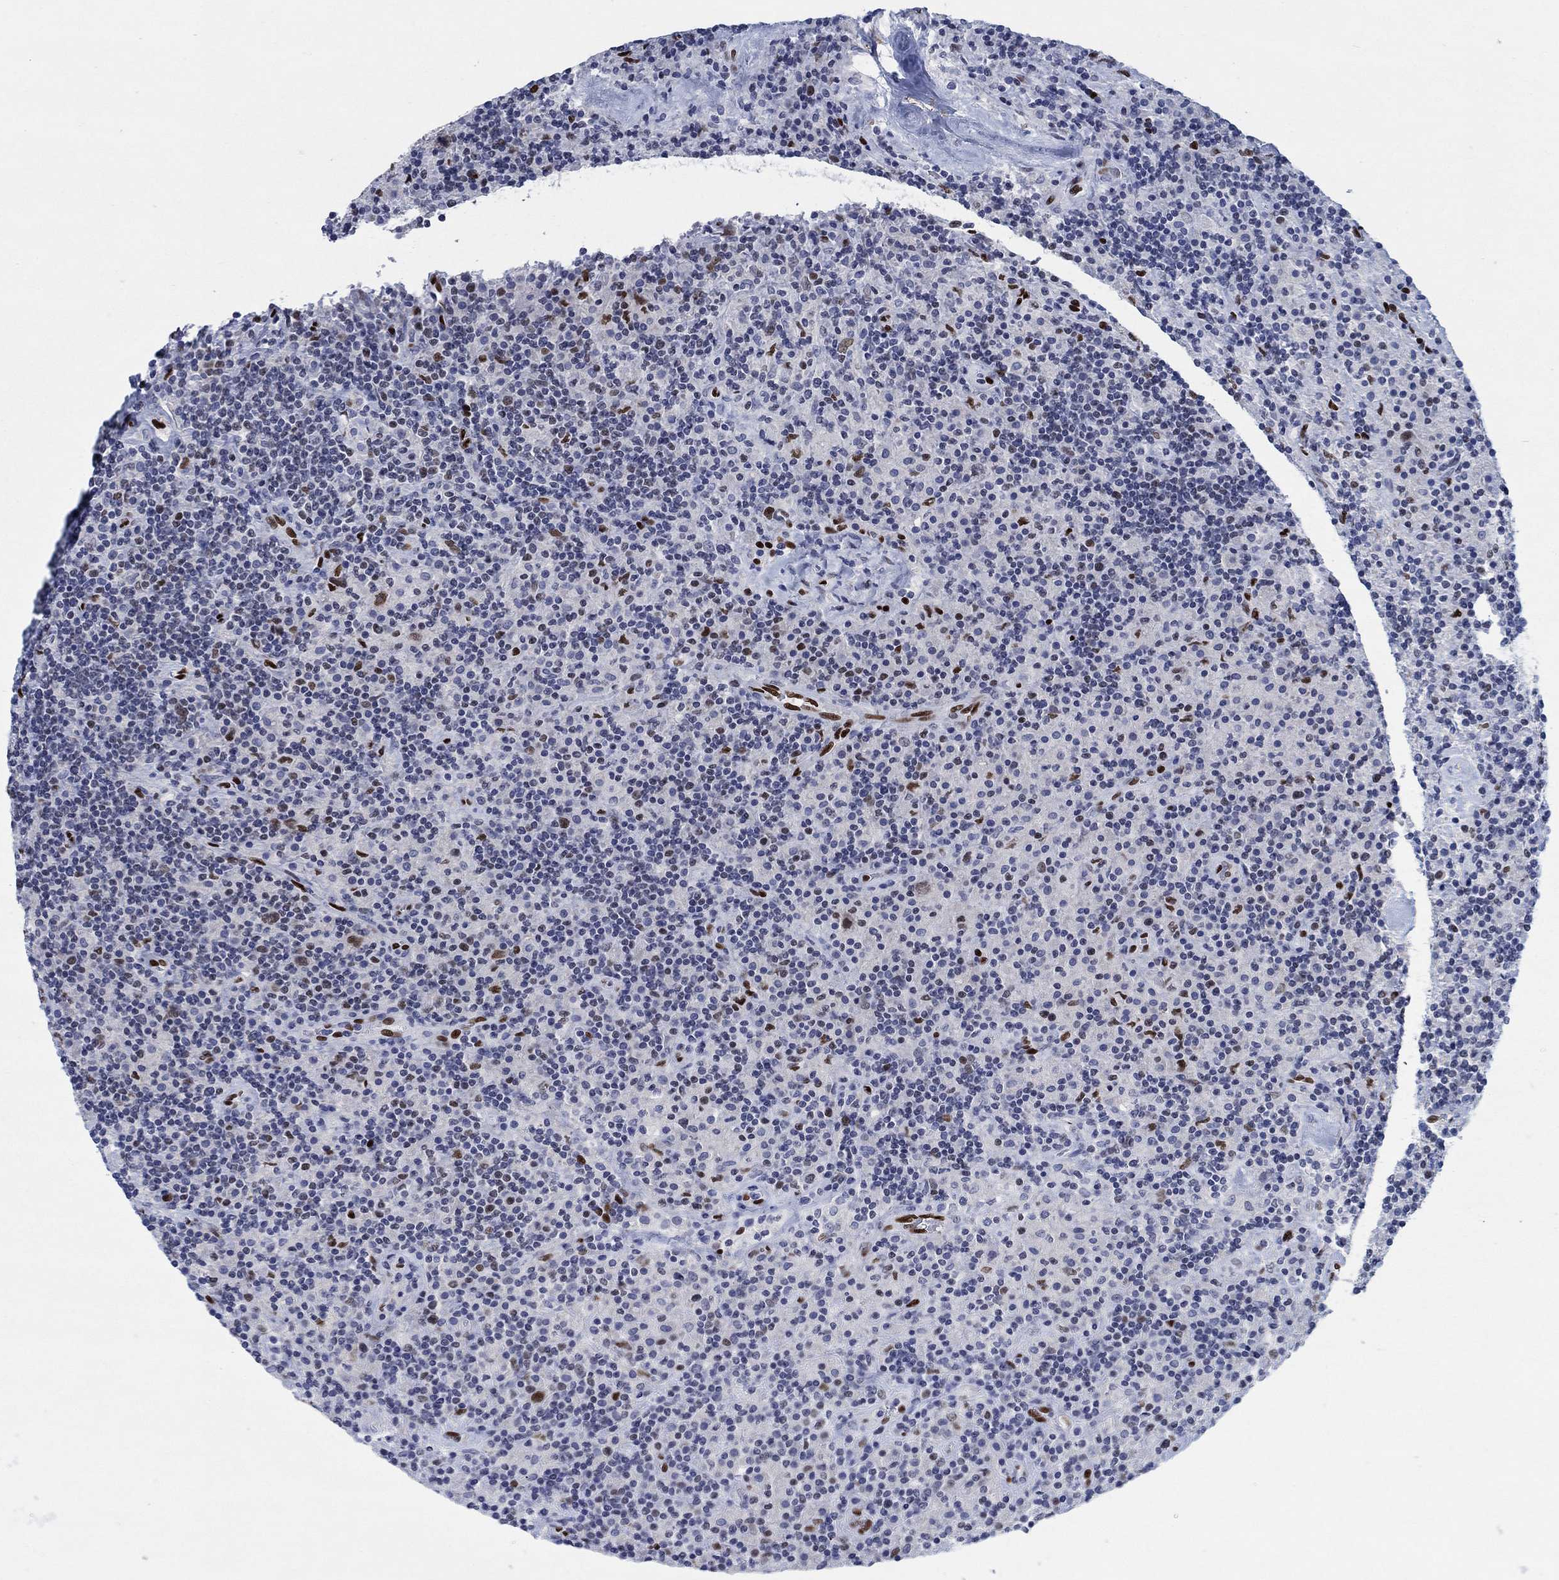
{"staining": {"intensity": "moderate", "quantity": ">75%", "location": "nuclear"}, "tissue": "lymphoma", "cell_type": "Tumor cells", "image_type": "cancer", "snomed": [{"axis": "morphology", "description": "Hodgkin's disease, NOS"}, {"axis": "topography", "description": "Lymph node"}], "caption": "This photomicrograph displays Hodgkin's disease stained with immunohistochemistry to label a protein in brown. The nuclear of tumor cells show moderate positivity for the protein. Nuclei are counter-stained blue.", "gene": "ZEB1", "patient": {"sex": "male", "age": 70}}